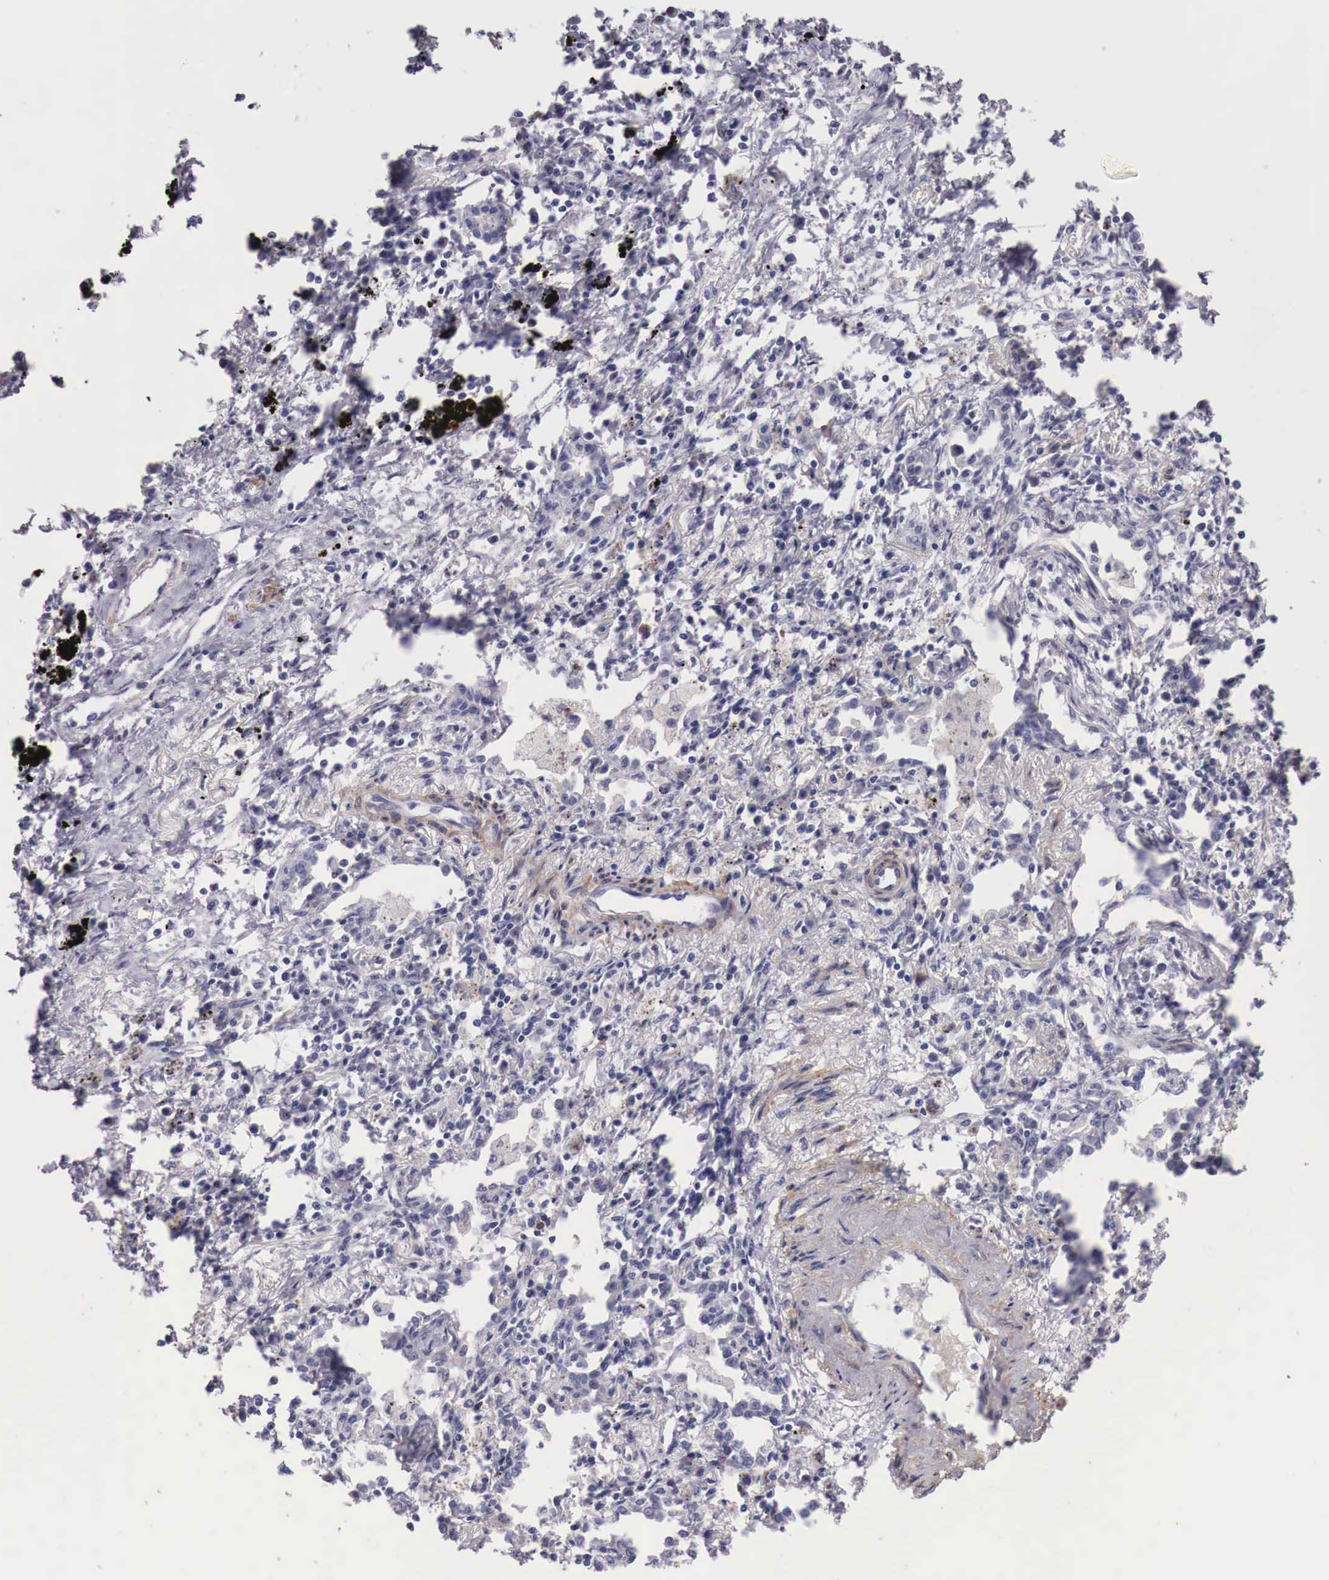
{"staining": {"intensity": "negative", "quantity": "none", "location": "none"}, "tissue": "lung cancer", "cell_type": "Tumor cells", "image_type": "cancer", "snomed": [{"axis": "morphology", "description": "Adenocarcinoma, NOS"}, {"axis": "topography", "description": "Lung"}], "caption": "The micrograph reveals no staining of tumor cells in lung adenocarcinoma.", "gene": "ENOX2", "patient": {"sex": "male", "age": 60}}